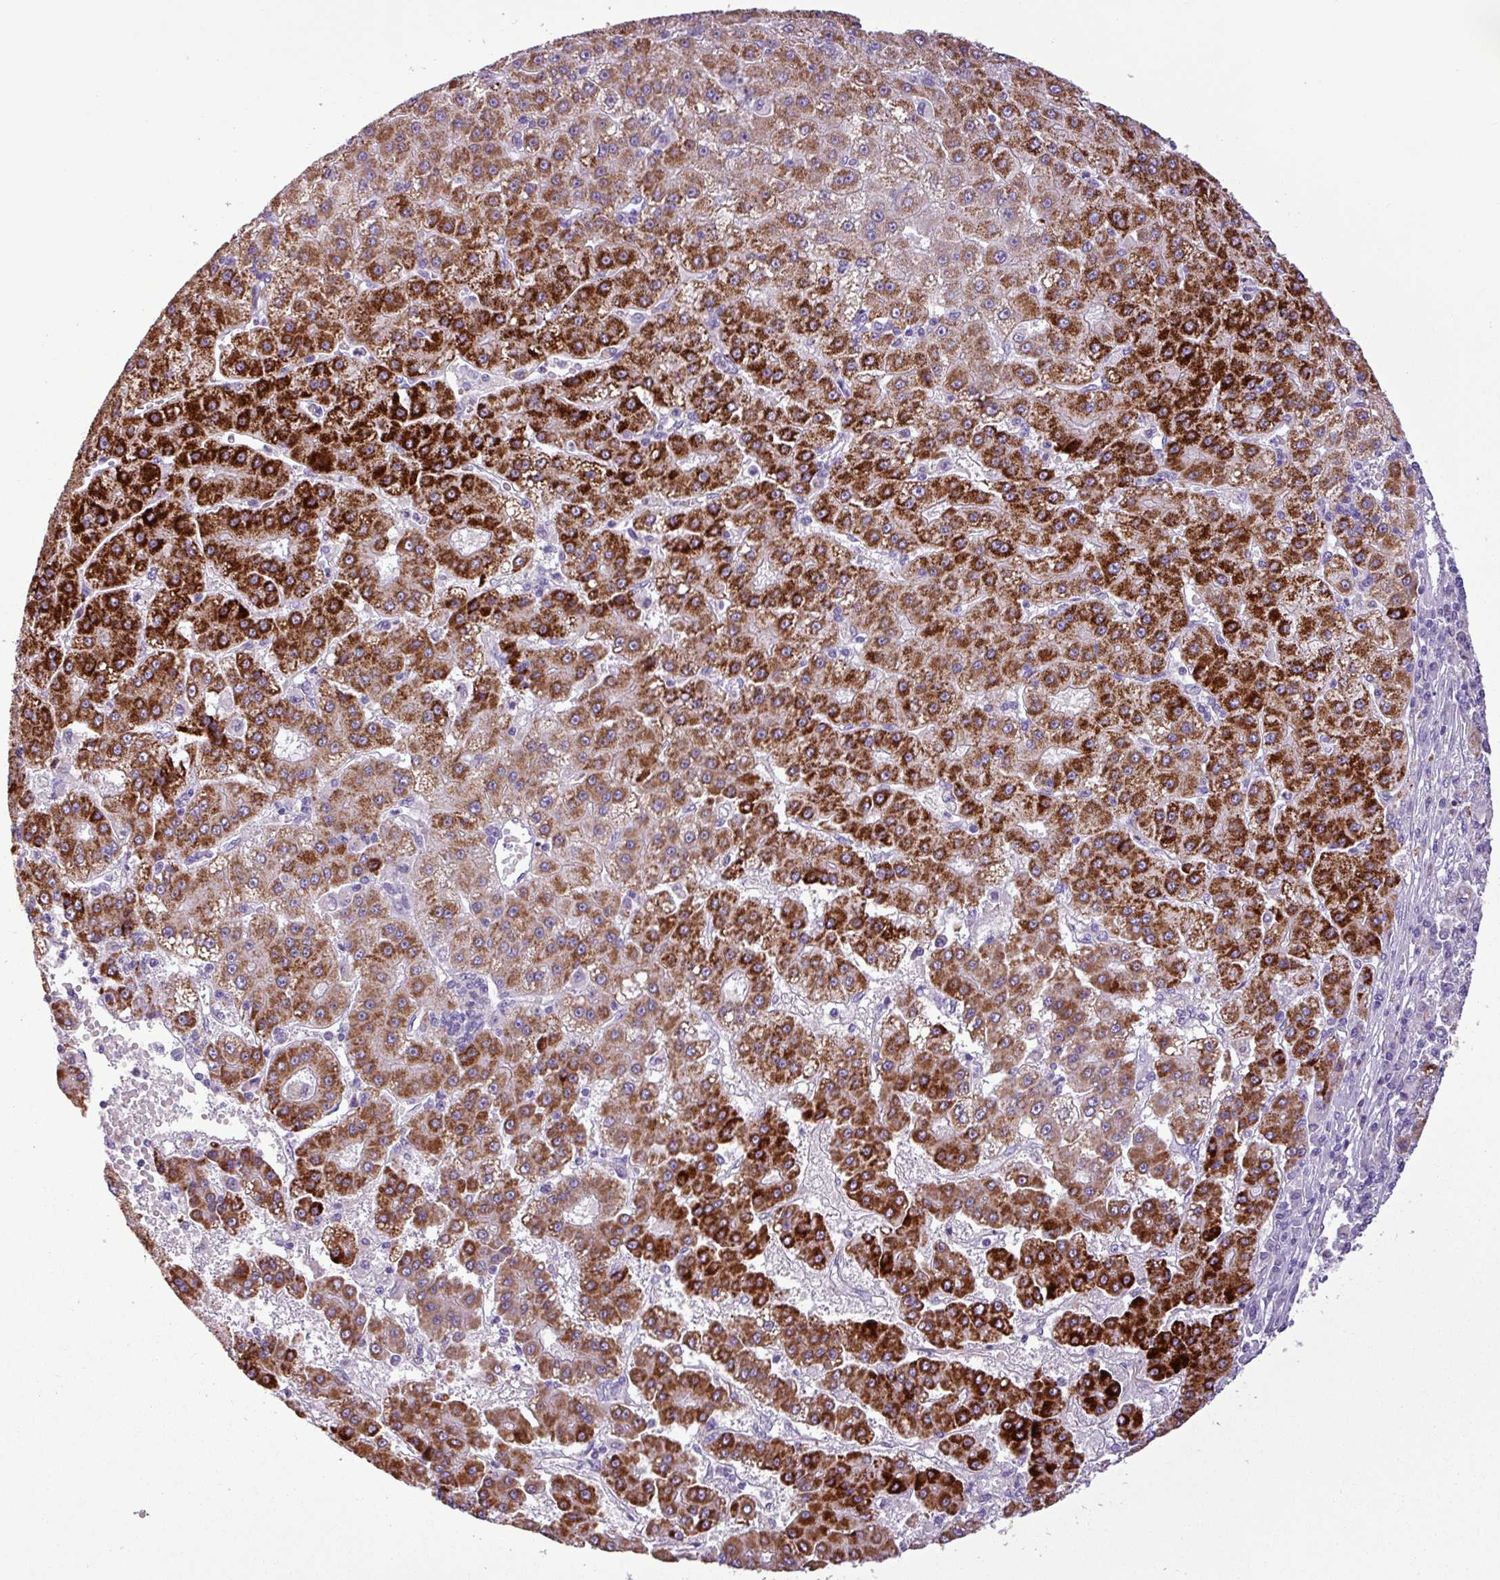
{"staining": {"intensity": "strong", "quantity": ">75%", "location": "cytoplasmic/membranous"}, "tissue": "liver cancer", "cell_type": "Tumor cells", "image_type": "cancer", "snomed": [{"axis": "morphology", "description": "Carcinoma, Hepatocellular, NOS"}, {"axis": "topography", "description": "Liver"}], "caption": "This histopathology image demonstrates liver cancer stained with immunohistochemistry (IHC) to label a protein in brown. The cytoplasmic/membranous of tumor cells show strong positivity for the protein. Nuclei are counter-stained blue.", "gene": "ZNF667", "patient": {"sex": "male", "age": 76}}